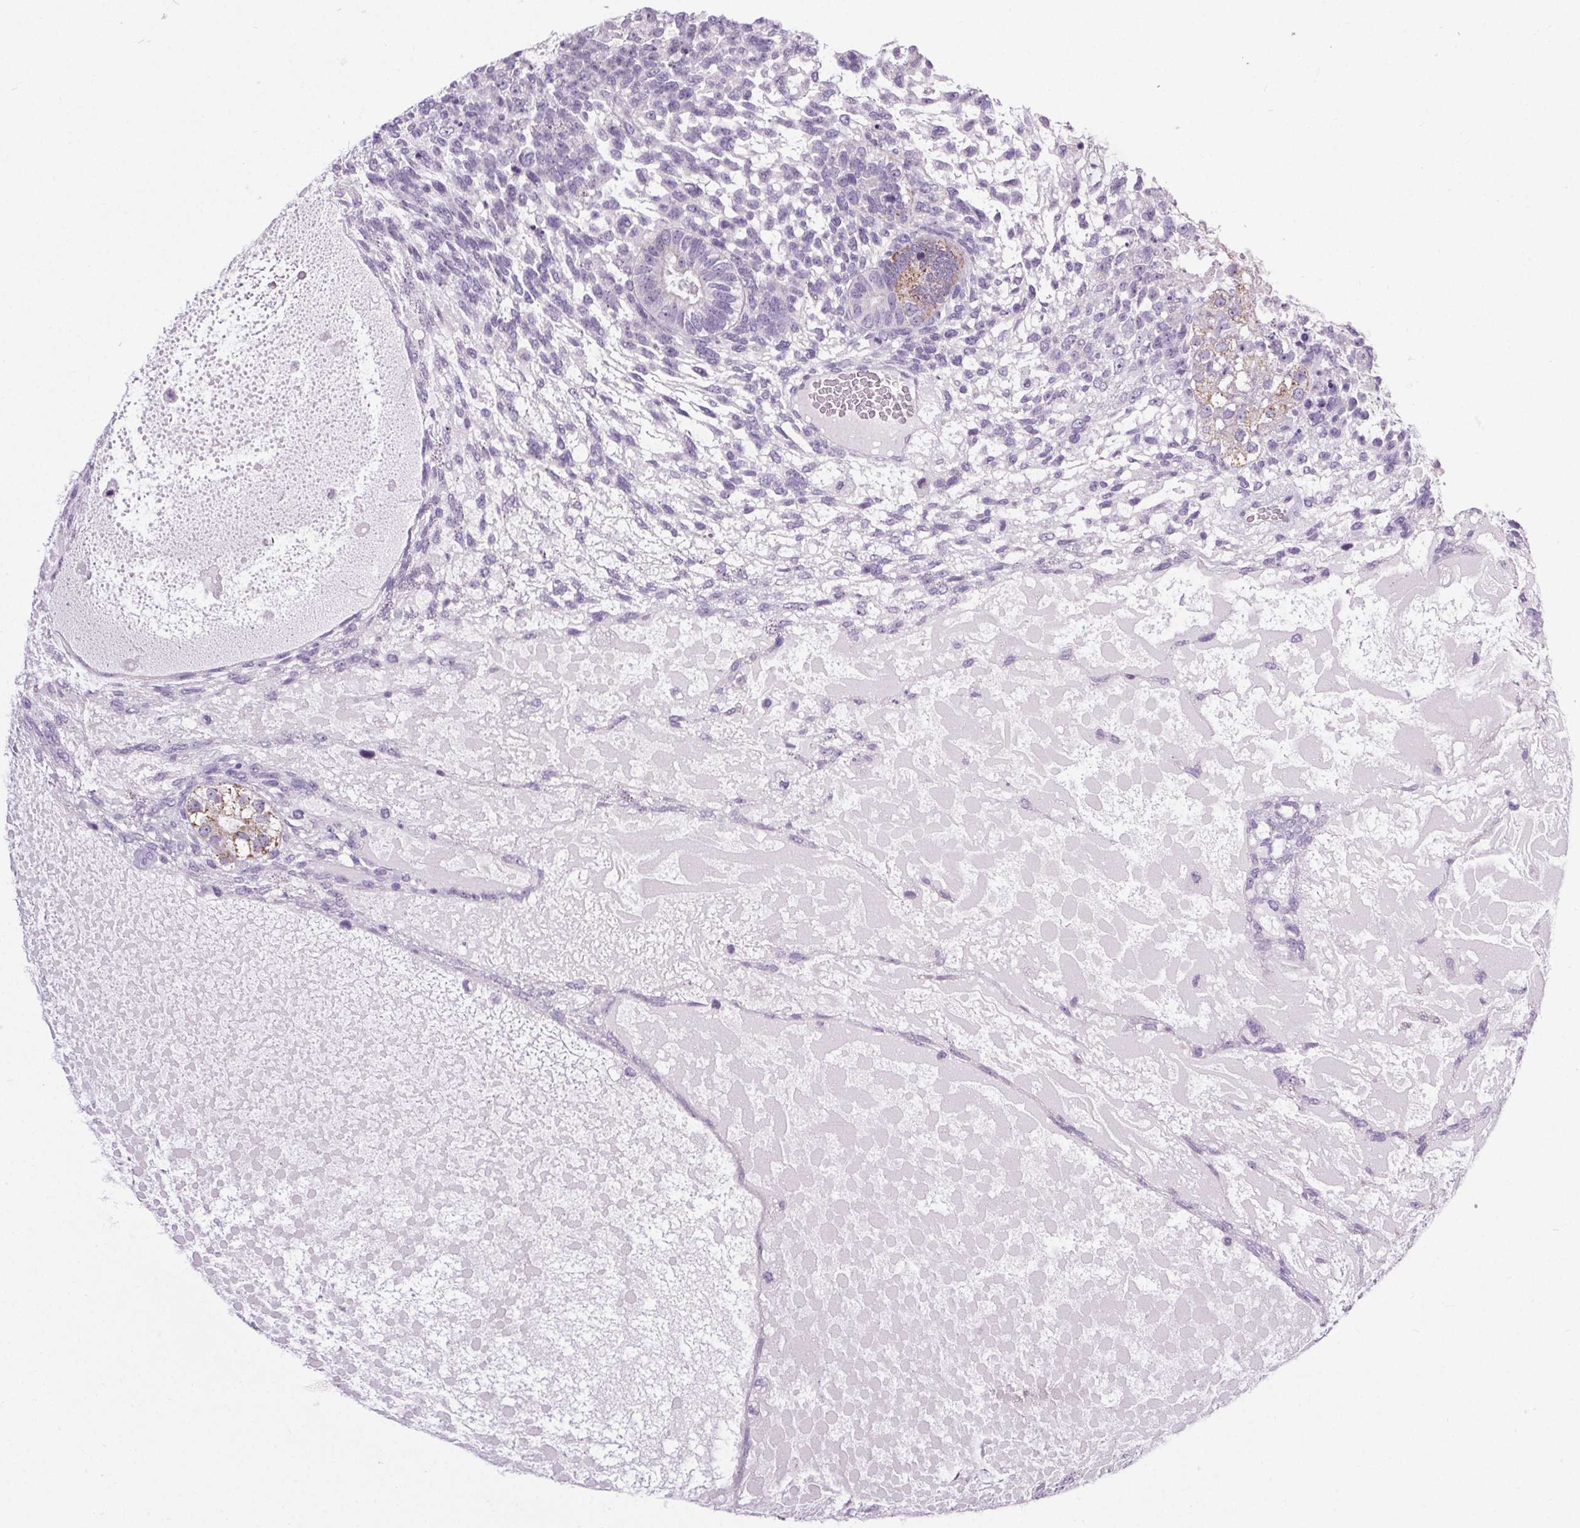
{"staining": {"intensity": "negative", "quantity": "none", "location": "none"}, "tissue": "testis cancer", "cell_type": "Tumor cells", "image_type": "cancer", "snomed": [{"axis": "morphology", "description": "Carcinoma, Embryonal, NOS"}, {"axis": "topography", "description": "Testis"}], "caption": "Tumor cells are negative for brown protein staining in embryonal carcinoma (testis).", "gene": "ELAVL2", "patient": {"sex": "male", "age": 23}}